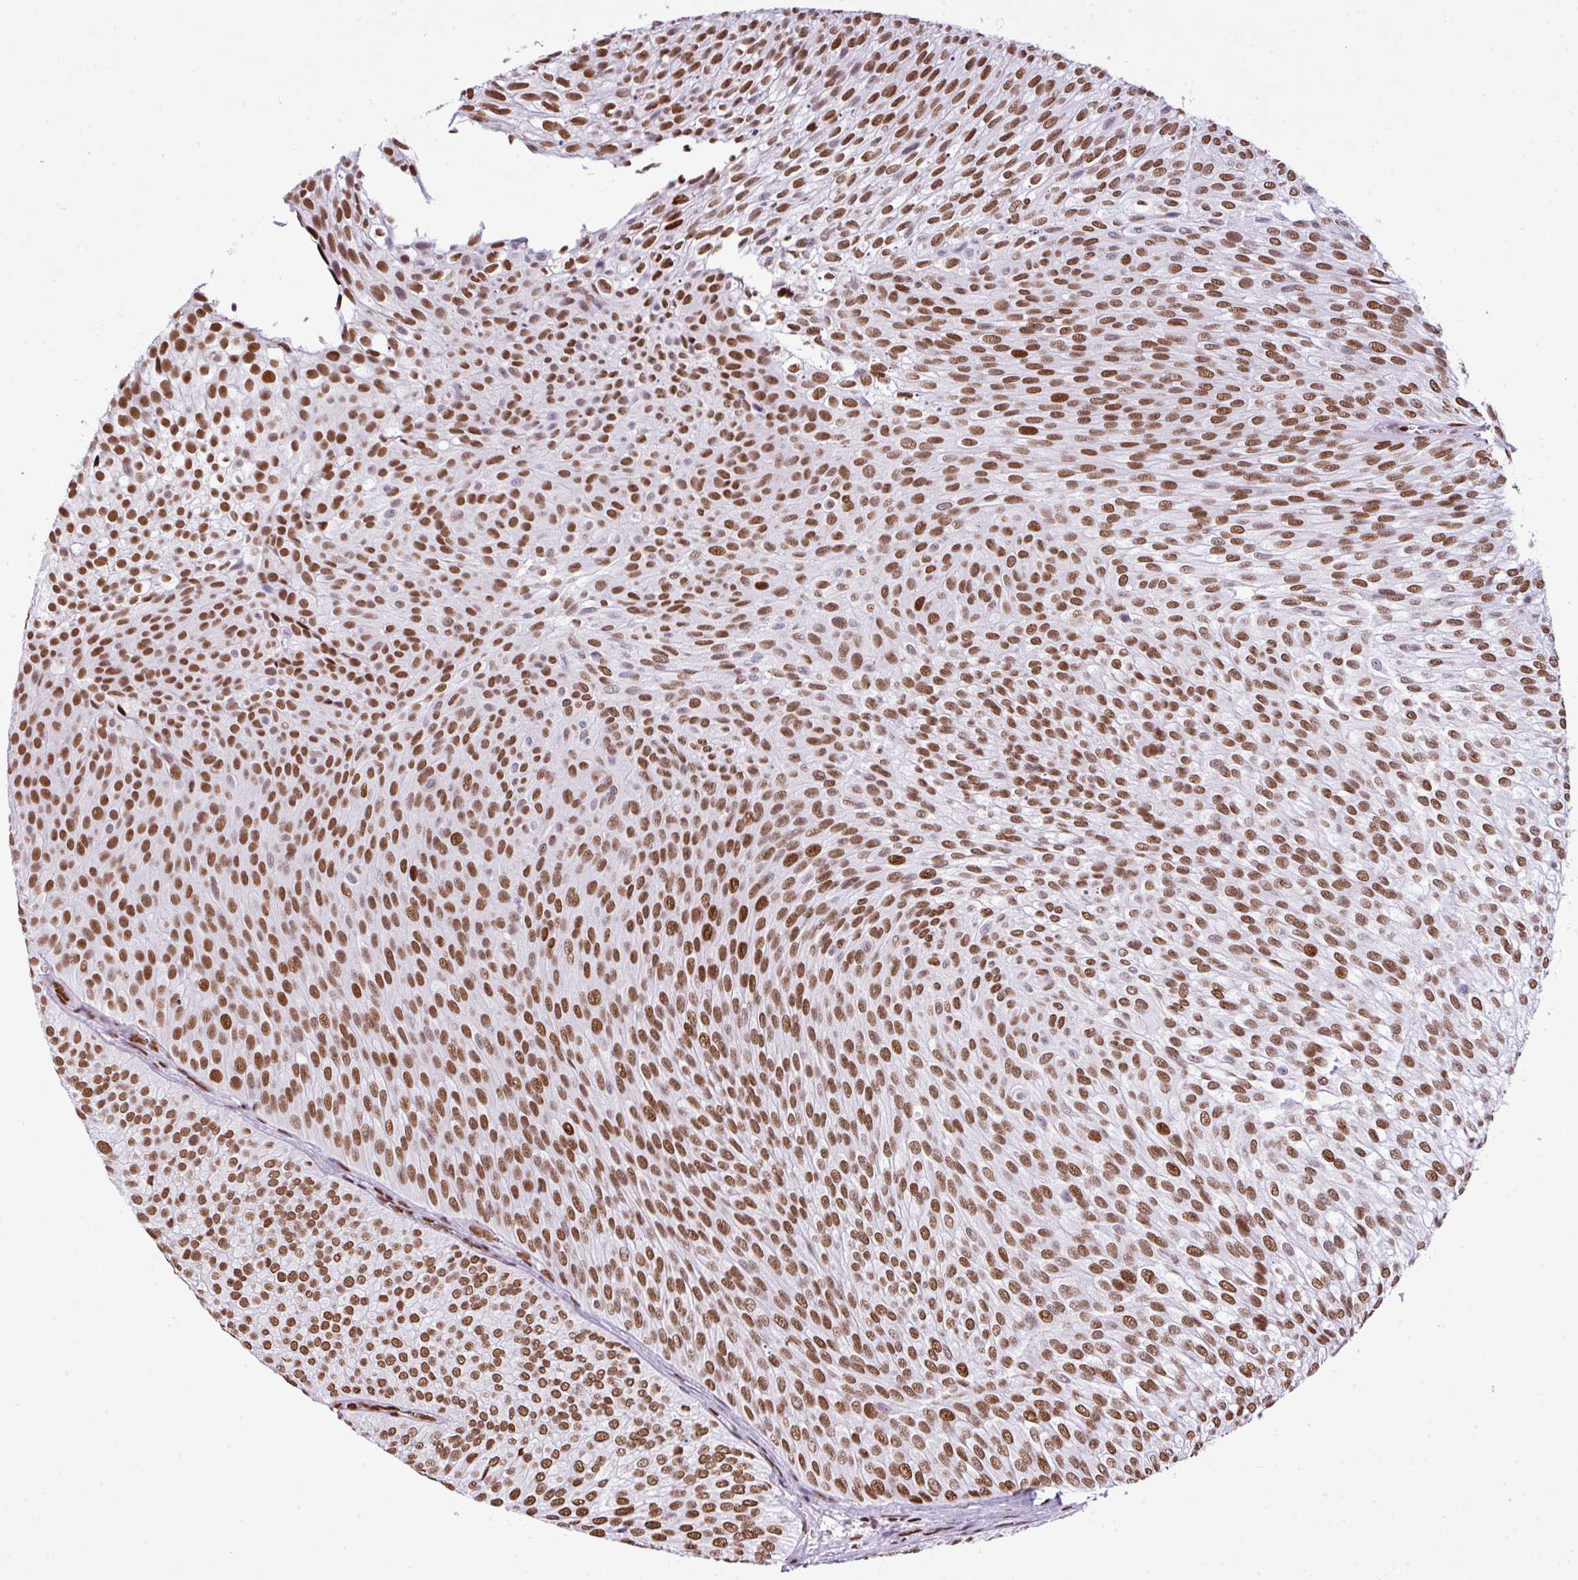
{"staining": {"intensity": "moderate", "quantity": ">75%", "location": "nuclear"}, "tissue": "urothelial cancer", "cell_type": "Tumor cells", "image_type": "cancer", "snomed": [{"axis": "morphology", "description": "Urothelial carcinoma, Low grade"}, {"axis": "topography", "description": "Urinary bladder"}], "caption": "Immunohistochemical staining of human low-grade urothelial carcinoma demonstrates moderate nuclear protein staining in approximately >75% of tumor cells.", "gene": "RARG", "patient": {"sex": "male", "age": 91}}